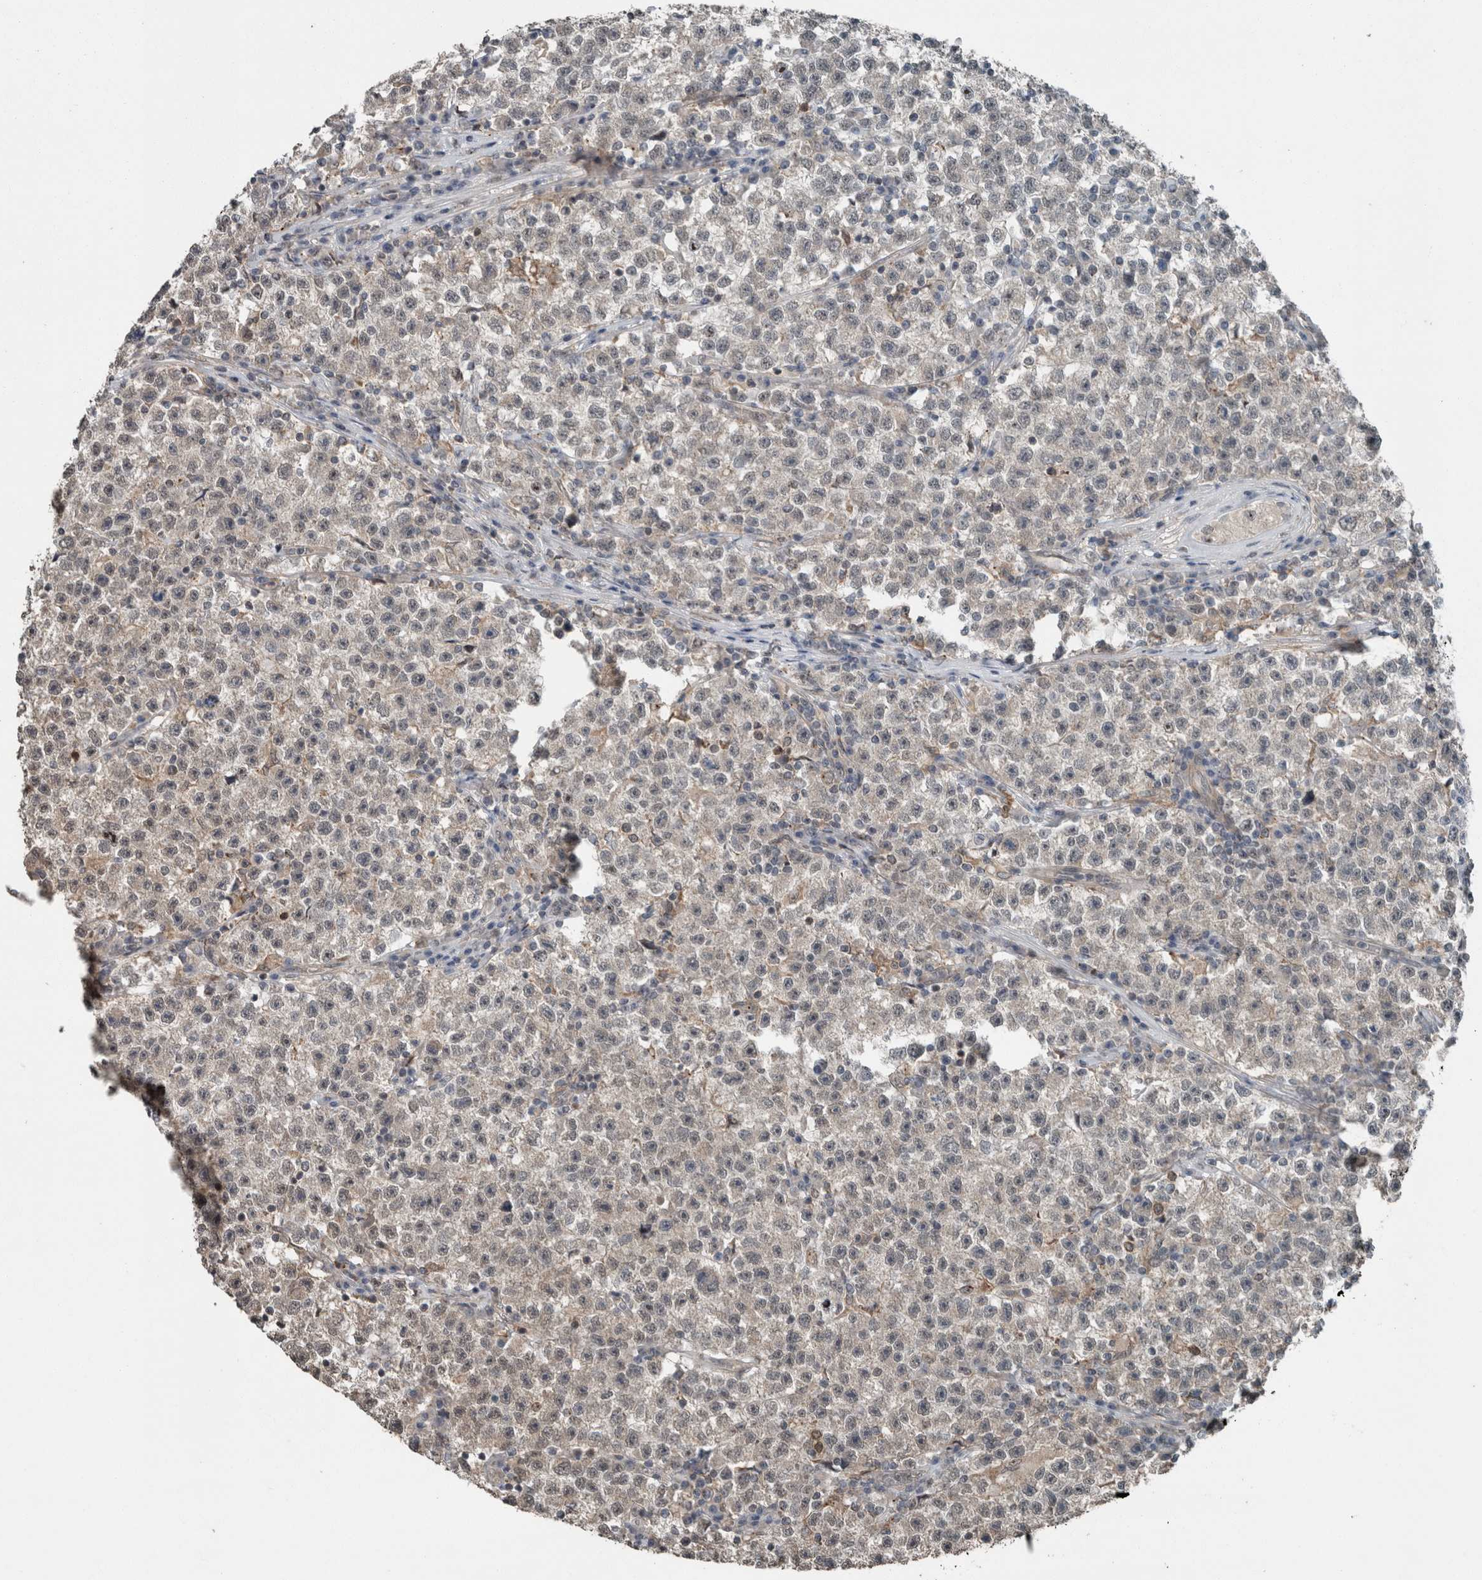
{"staining": {"intensity": "negative", "quantity": "none", "location": "none"}, "tissue": "testis cancer", "cell_type": "Tumor cells", "image_type": "cancer", "snomed": [{"axis": "morphology", "description": "Seminoma, NOS"}, {"axis": "topography", "description": "Testis"}], "caption": "This photomicrograph is of testis cancer stained with immunohistochemistry to label a protein in brown with the nuclei are counter-stained blue. There is no staining in tumor cells.", "gene": "MYO1E", "patient": {"sex": "male", "age": 22}}